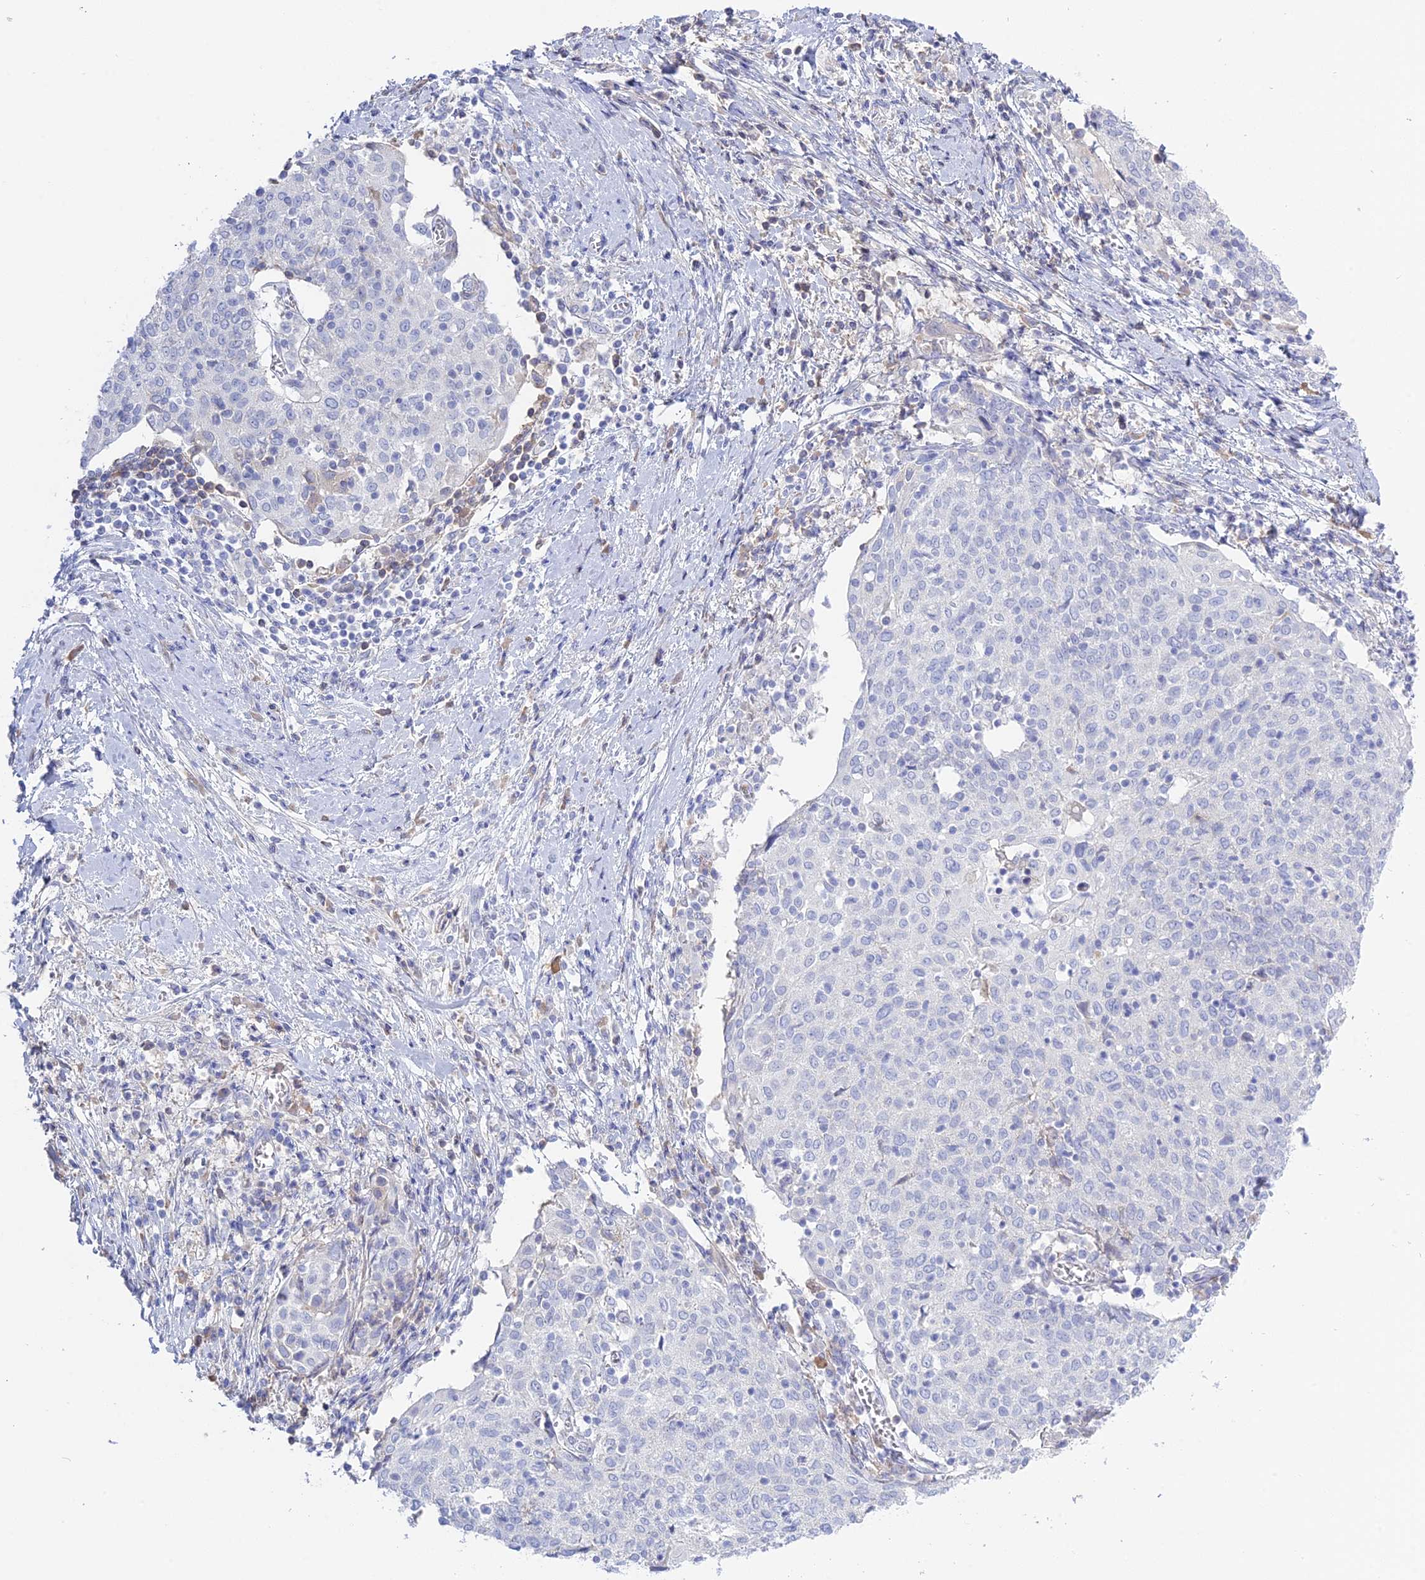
{"staining": {"intensity": "negative", "quantity": "none", "location": "none"}, "tissue": "cervical cancer", "cell_type": "Tumor cells", "image_type": "cancer", "snomed": [{"axis": "morphology", "description": "Squamous cell carcinoma, NOS"}, {"axis": "topography", "description": "Cervix"}], "caption": "The micrograph exhibits no staining of tumor cells in cervical cancer (squamous cell carcinoma). (Immunohistochemistry, brightfield microscopy, high magnification).", "gene": "ADGRA1", "patient": {"sex": "female", "age": 52}}